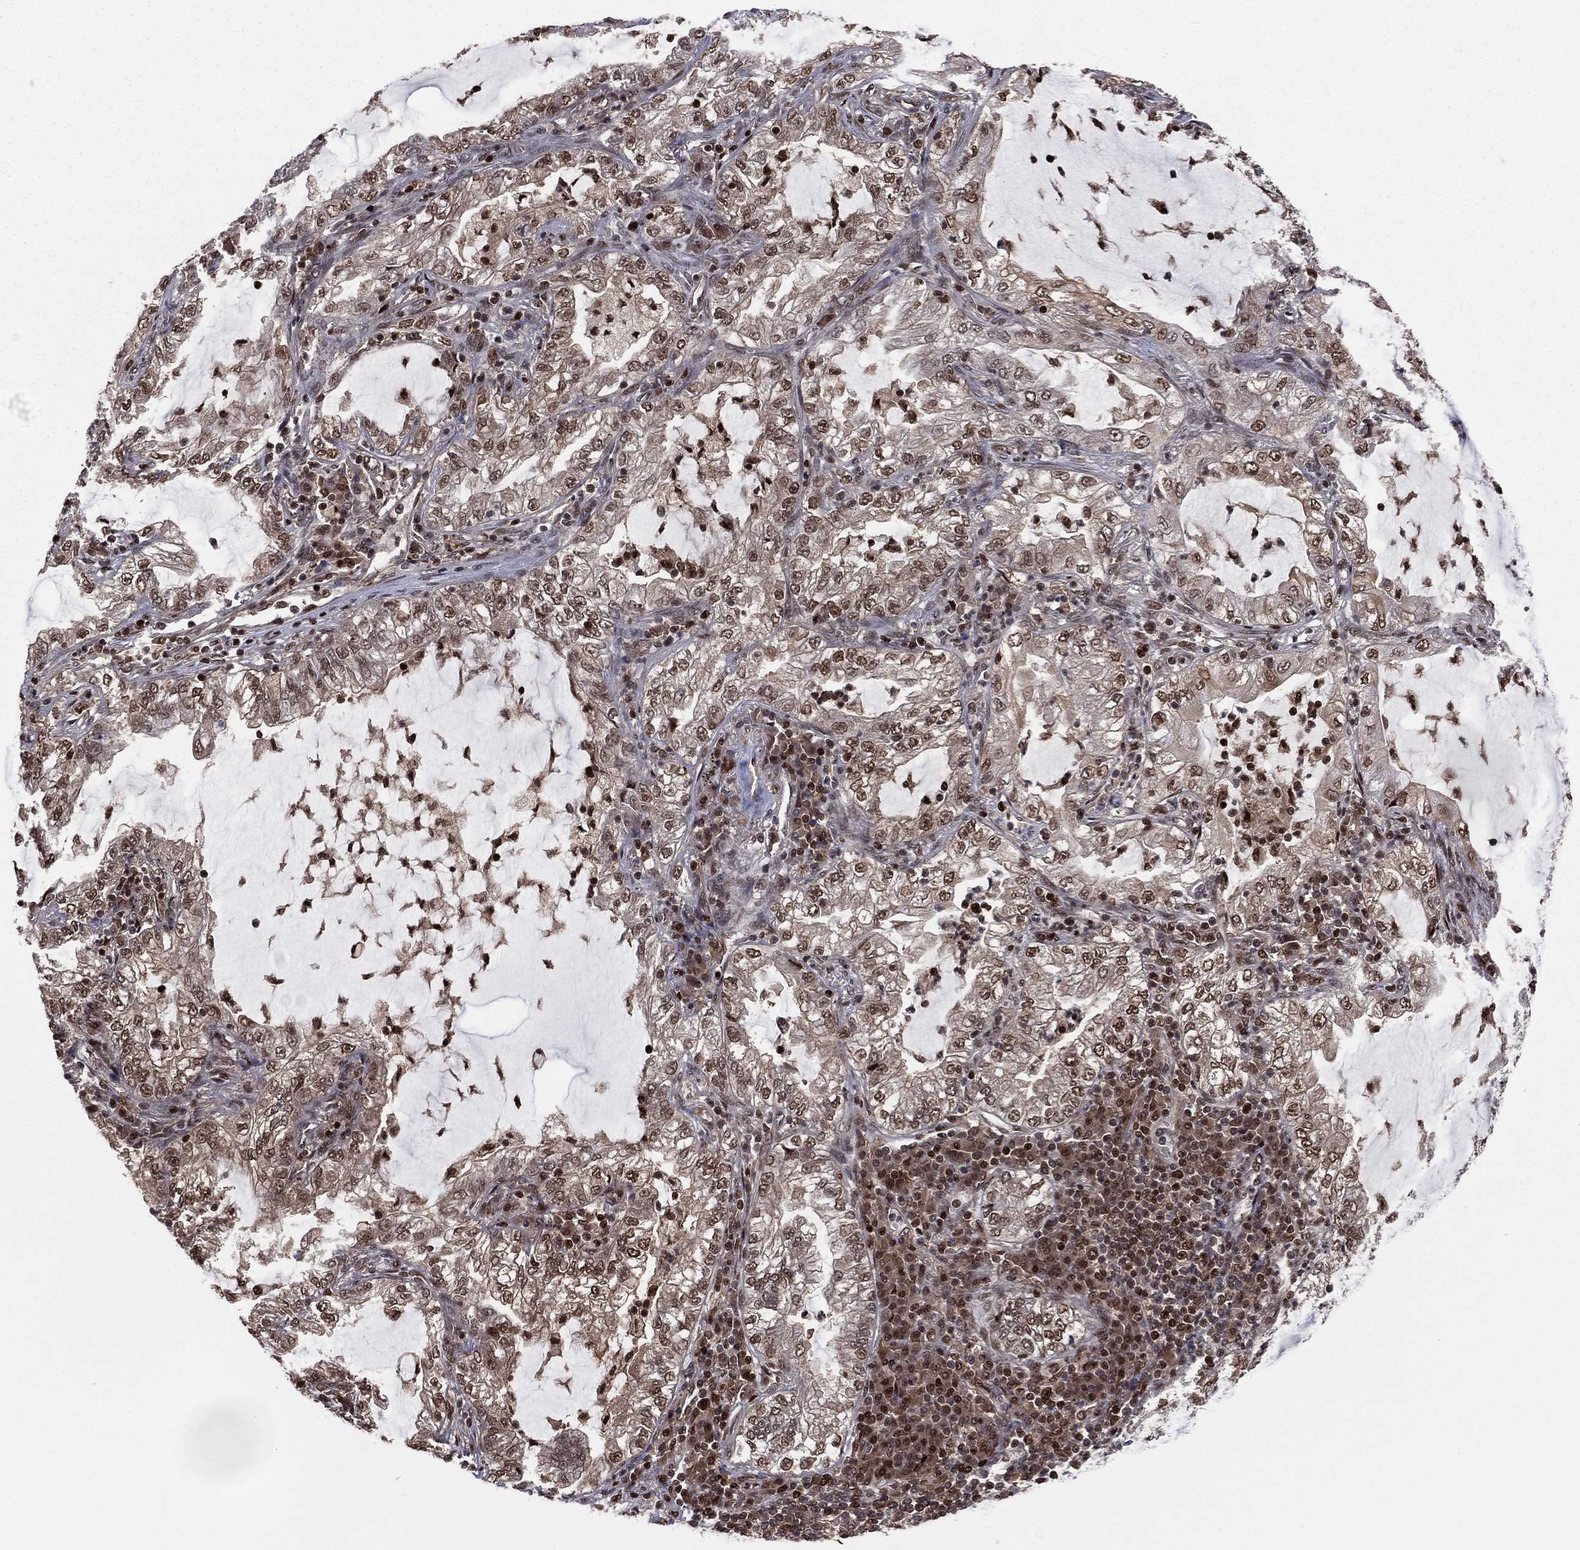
{"staining": {"intensity": "moderate", "quantity": "25%-75%", "location": "cytoplasmic/membranous,nuclear"}, "tissue": "lung cancer", "cell_type": "Tumor cells", "image_type": "cancer", "snomed": [{"axis": "morphology", "description": "Adenocarcinoma, NOS"}, {"axis": "topography", "description": "Lung"}], "caption": "There is medium levels of moderate cytoplasmic/membranous and nuclear positivity in tumor cells of lung cancer, as demonstrated by immunohistochemical staining (brown color).", "gene": "PSMA1", "patient": {"sex": "female", "age": 73}}